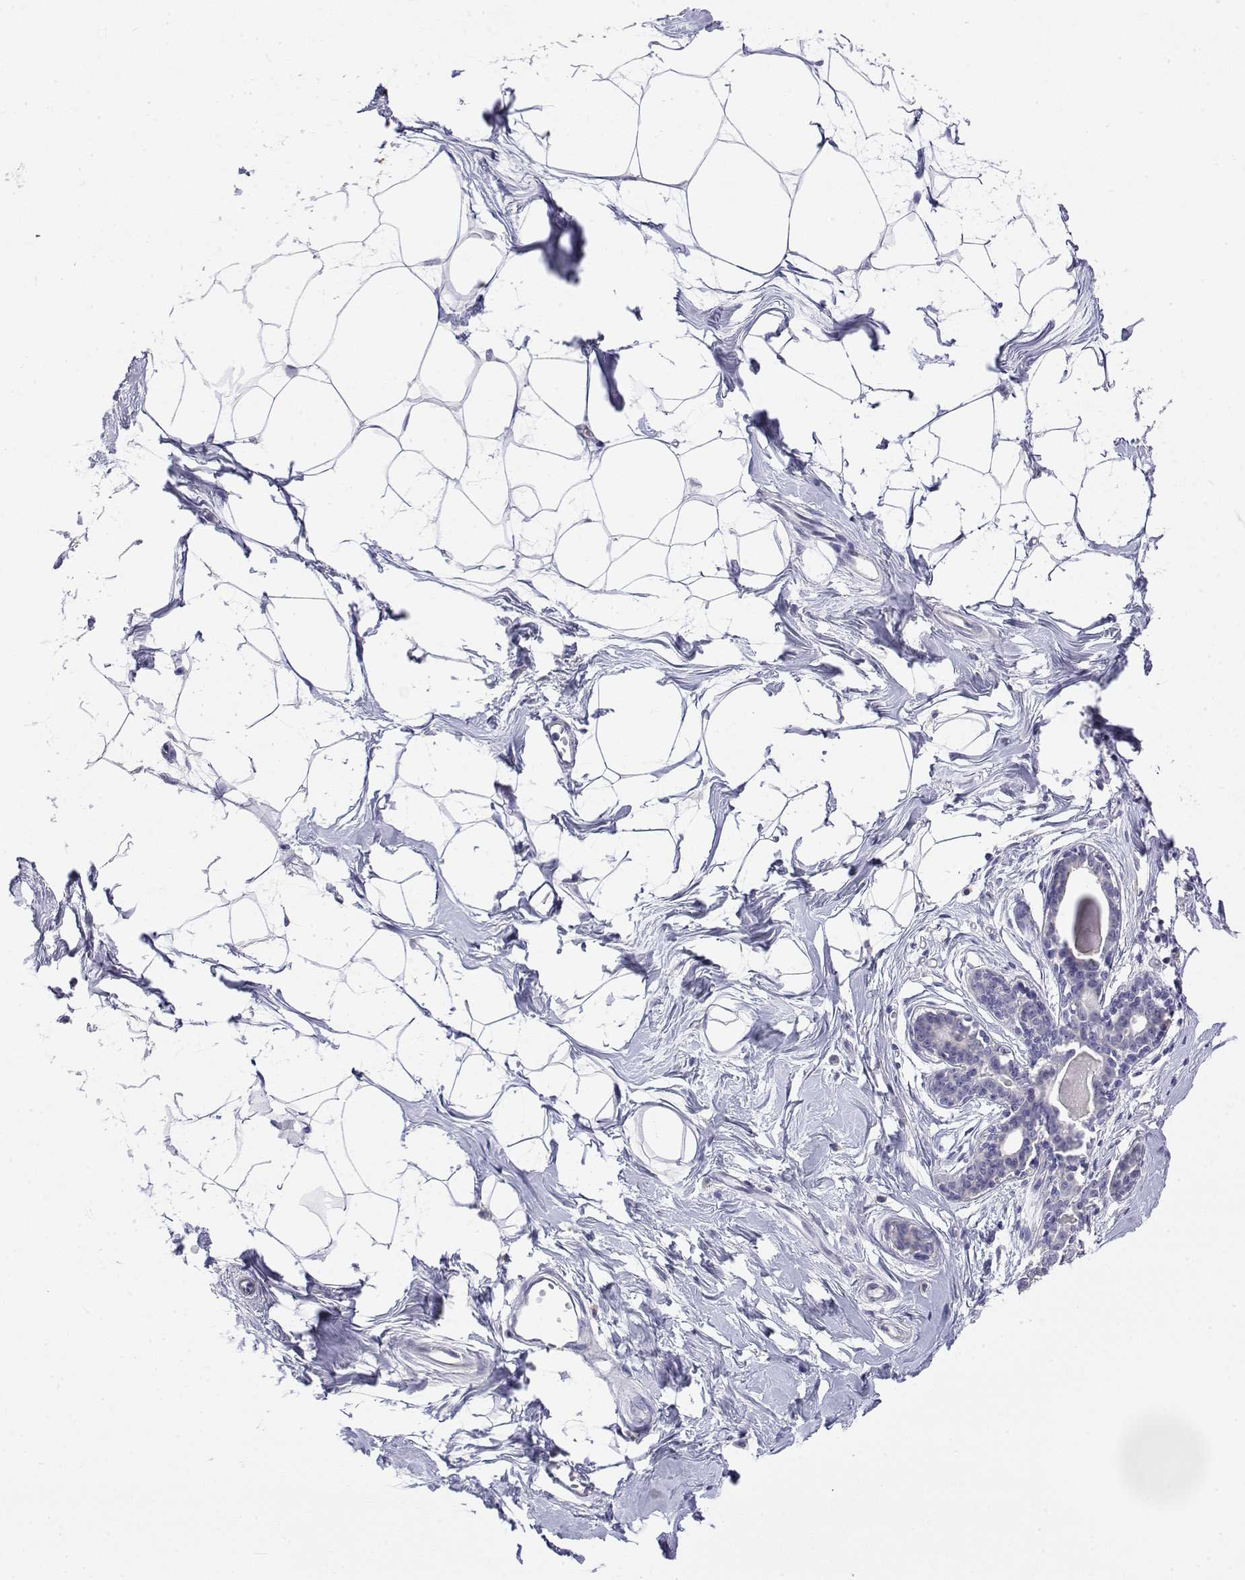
{"staining": {"intensity": "negative", "quantity": "none", "location": "none"}, "tissue": "breast", "cell_type": "Adipocytes", "image_type": "normal", "snomed": [{"axis": "morphology", "description": "Normal tissue, NOS"}, {"axis": "topography", "description": "Breast"}], "caption": "Adipocytes show no significant positivity in benign breast. (DAB immunohistochemistry with hematoxylin counter stain).", "gene": "LY6D", "patient": {"sex": "female", "age": 45}}